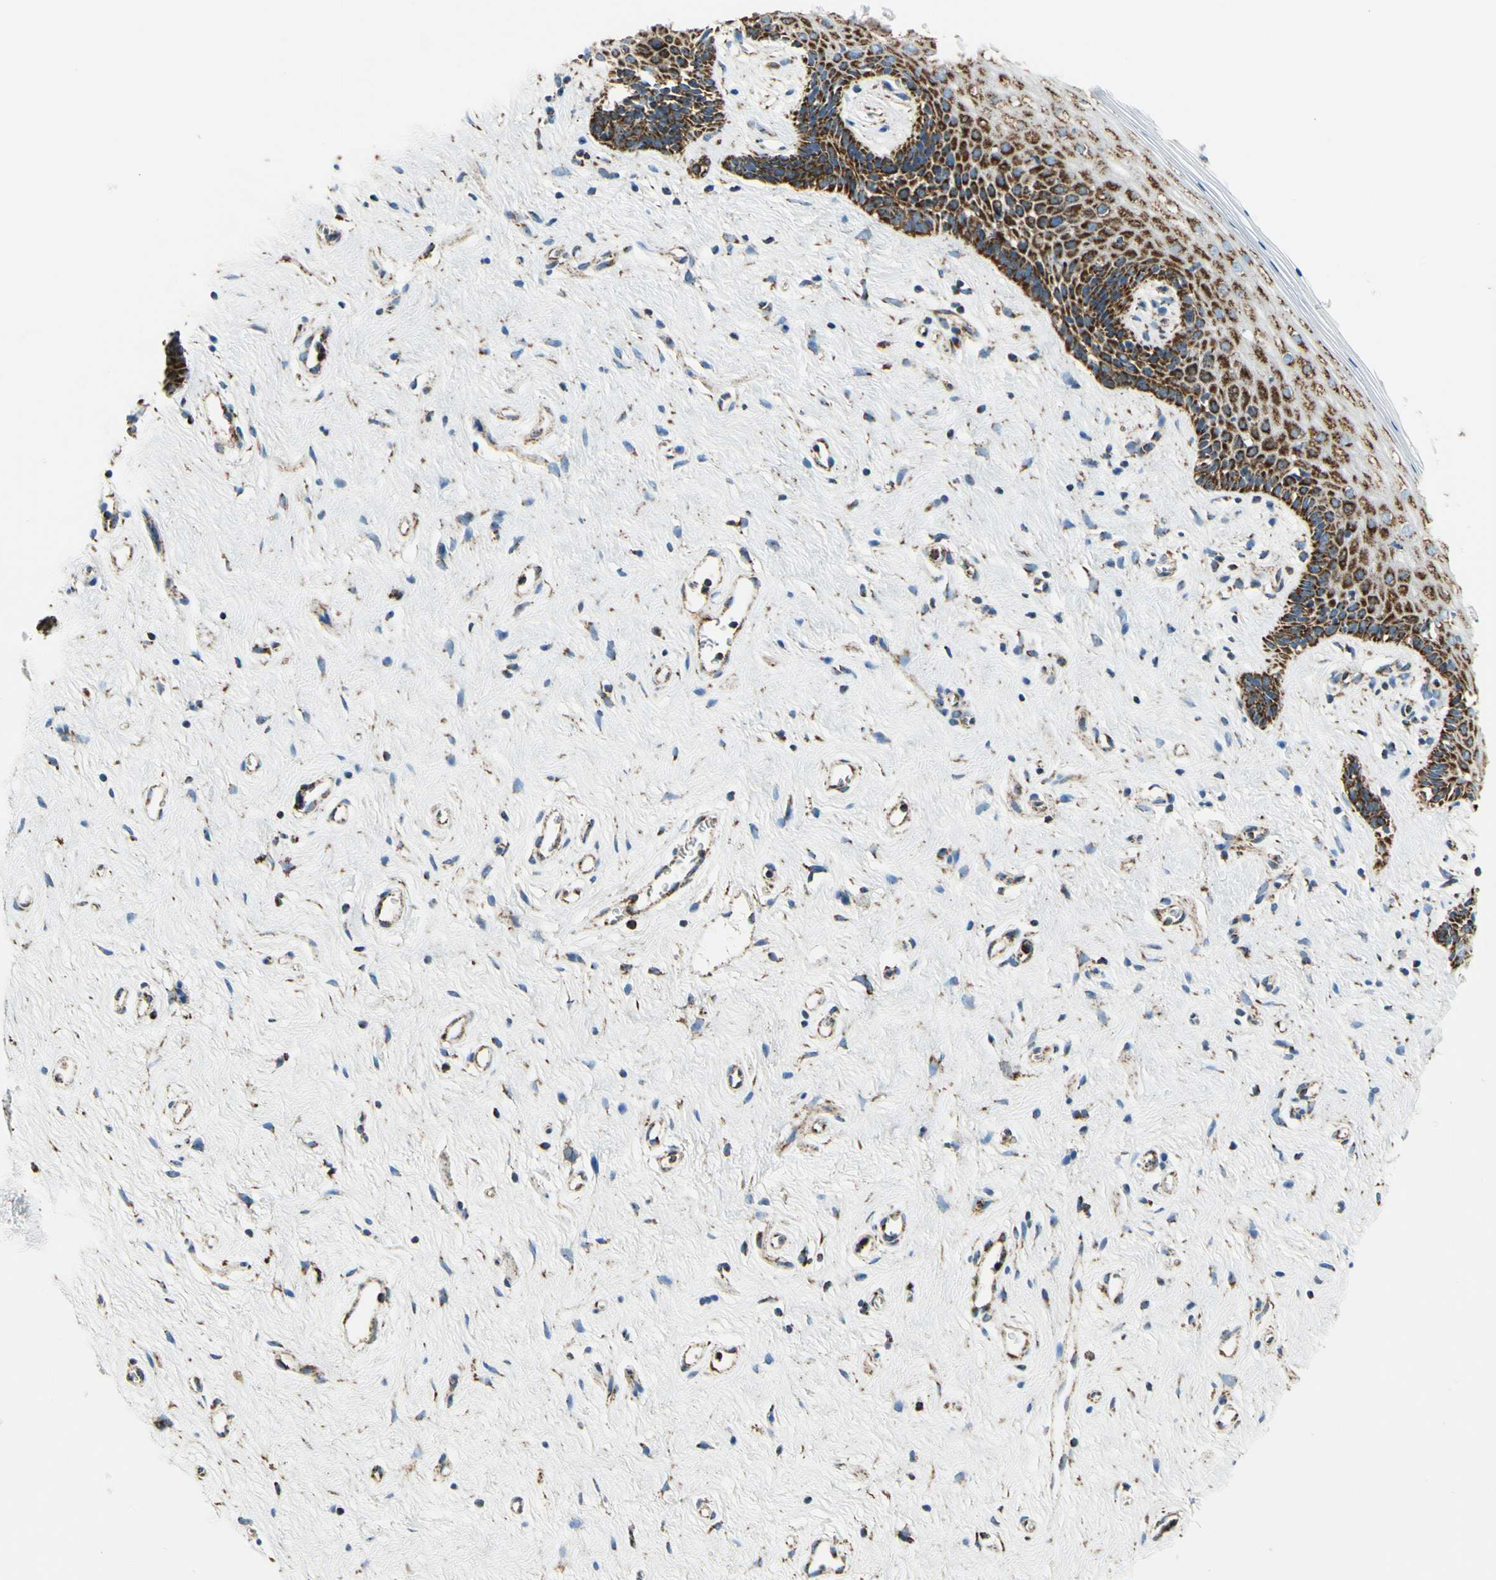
{"staining": {"intensity": "strong", "quantity": "25%-75%", "location": "cytoplasmic/membranous"}, "tissue": "vagina", "cell_type": "Squamous epithelial cells", "image_type": "normal", "snomed": [{"axis": "morphology", "description": "Normal tissue, NOS"}, {"axis": "topography", "description": "Vagina"}], "caption": "High-magnification brightfield microscopy of unremarkable vagina stained with DAB (3,3'-diaminobenzidine) (brown) and counterstained with hematoxylin (blue). squamous epithelial cells exhibit strong cytoplasmic/membranous staining is seen in approximately25%-75% of cells. Nuclei are stained in blue.", "gene": "MAVS", "patient": {"sex": "female", "age": 44}}